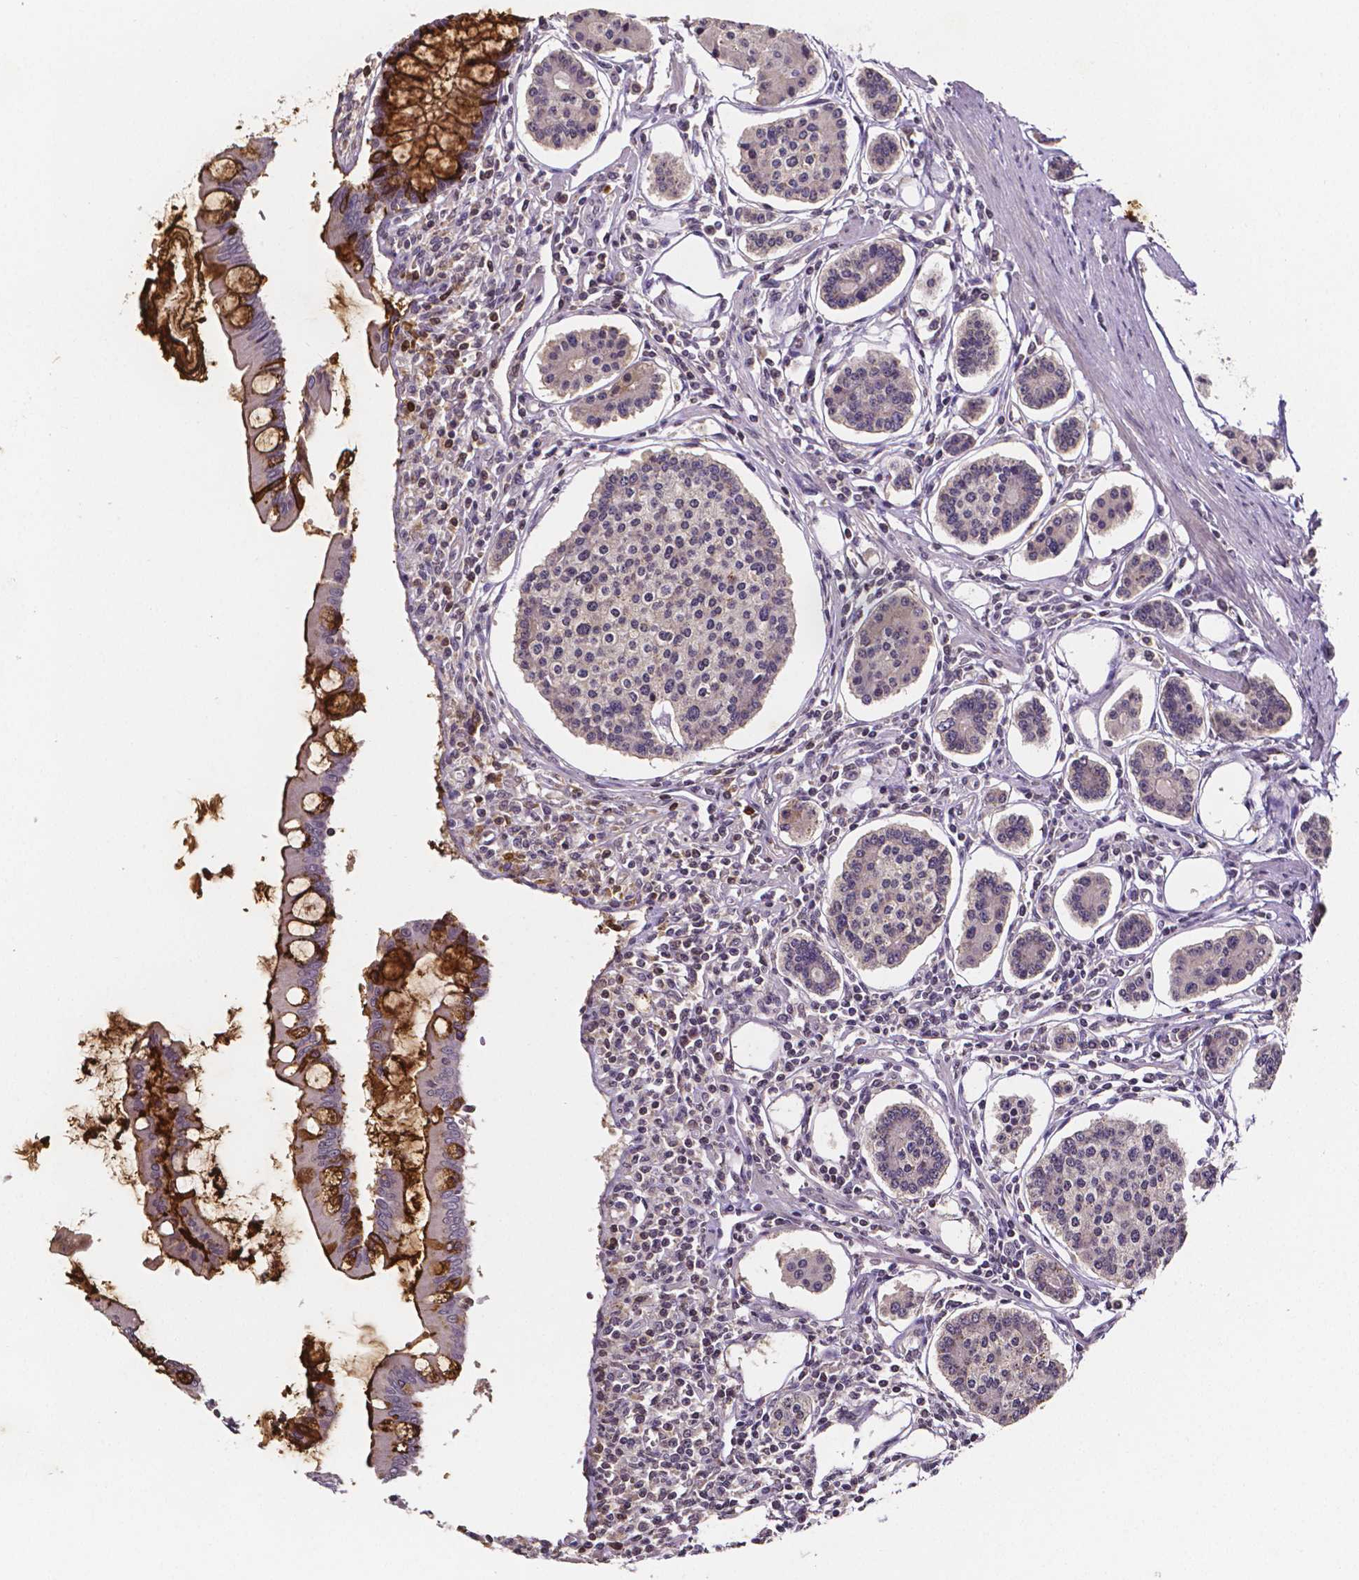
{"staining": {"intensity": "negative", "quantity": "none", "location": "none"}, "tissue": "carcinoid", "cell_type": "Tumor cells", "image_type": "cancer", "snomed": [{"axis": "morphology", "description": "Carcinoid, malignant, NOS"}, {"axis": "topography", "description": "Small intestine"}], "caption": "Protein analysis of malignant carcinoid reveals no significant expression in tumor cells.", "gene": "NRGN", "patient": {"sex": "female", "age": 65}}